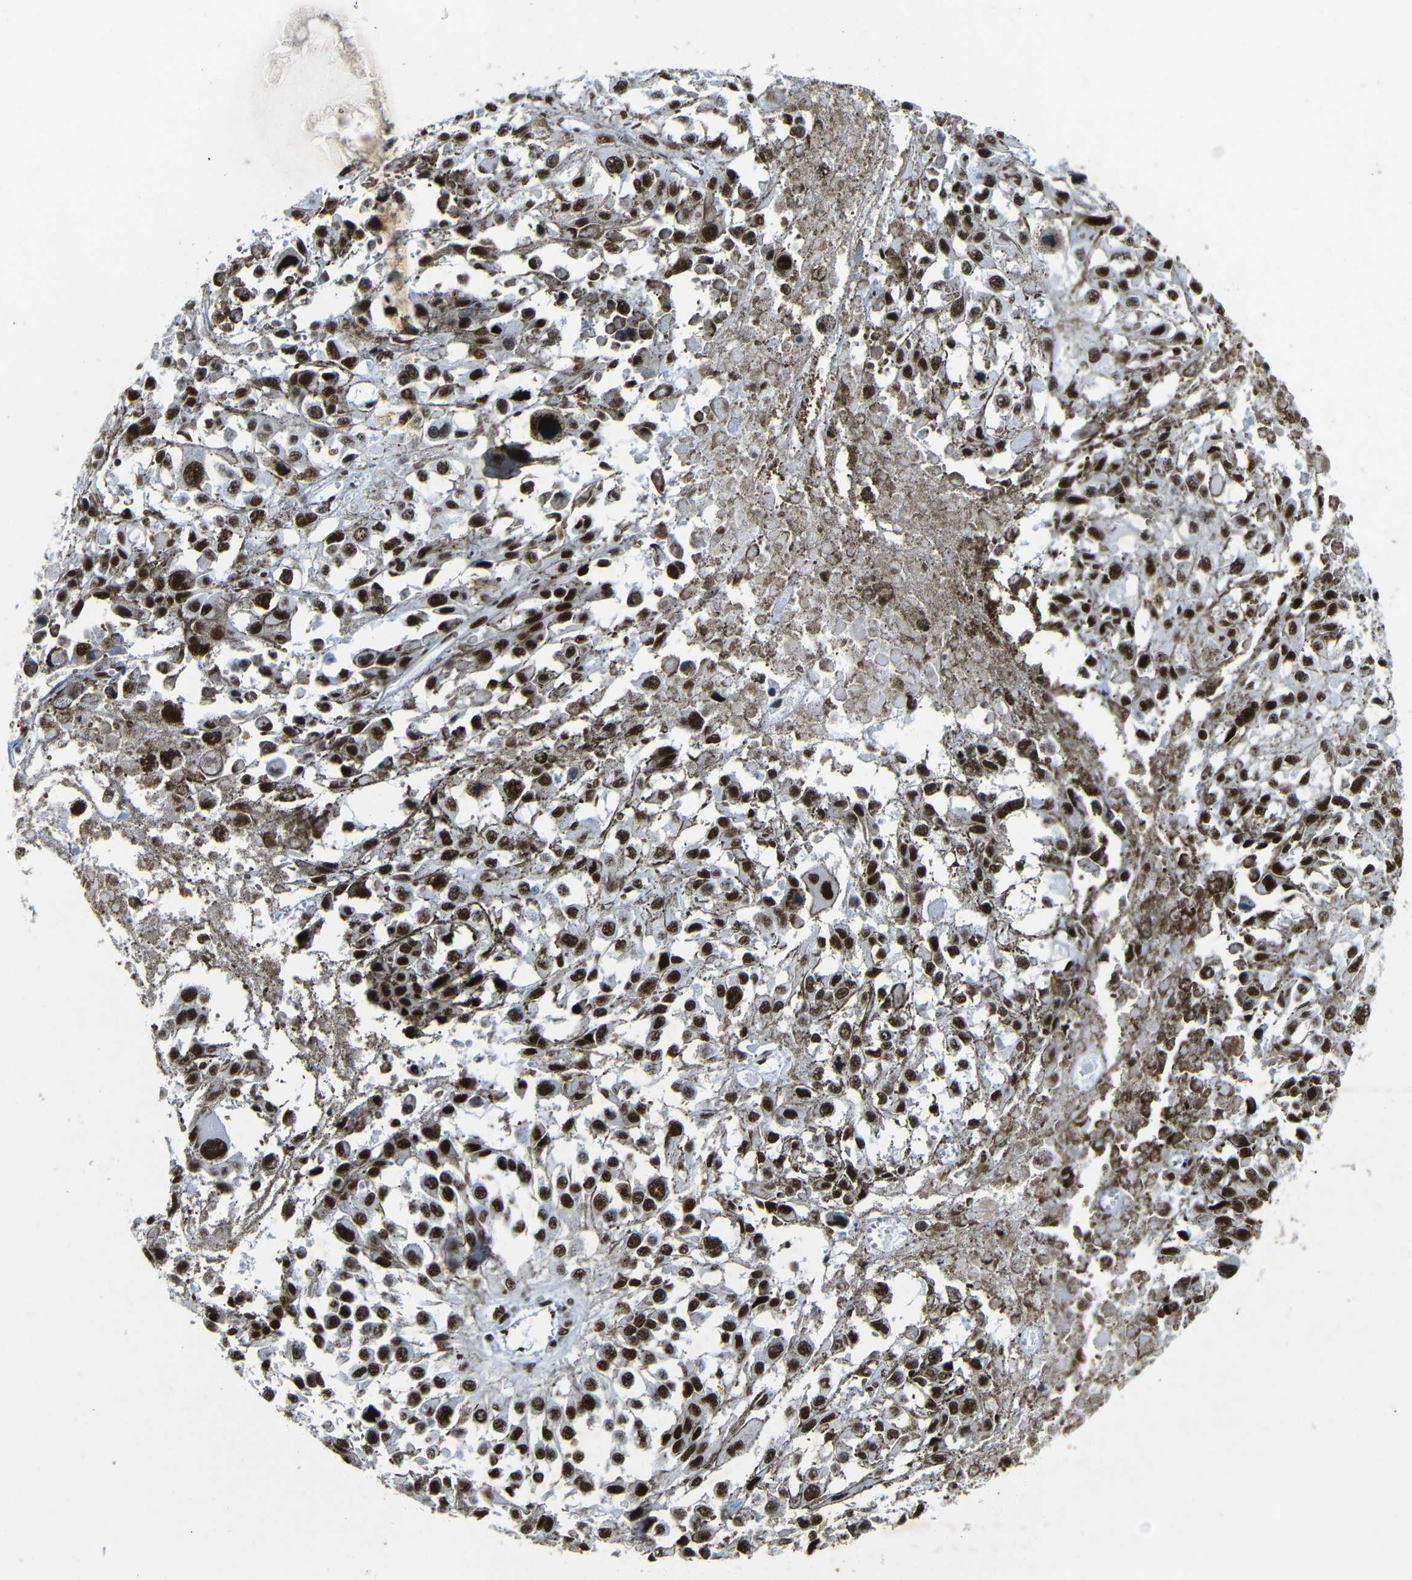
{"staining": {"intensity": "strong", "quantity": ">75%", "location": "nuclear"}, "tissue": "melanoma", "cell_type": "Tumor cells", "image_type": "cancer", "snomed": [{"axis": "morphology", "description": "Malignant melanoma, Metastatic site"}, {"axis": "topography", "description": "Lymph node"}], "caption": "Malignant melanoma (metastatic site) stained with a brown dye reveals strong nuclear positive expression in approximately >75% of tumor cells.", "gene": "SRSF1", "patient": {"sex": "male", "age": 59}}